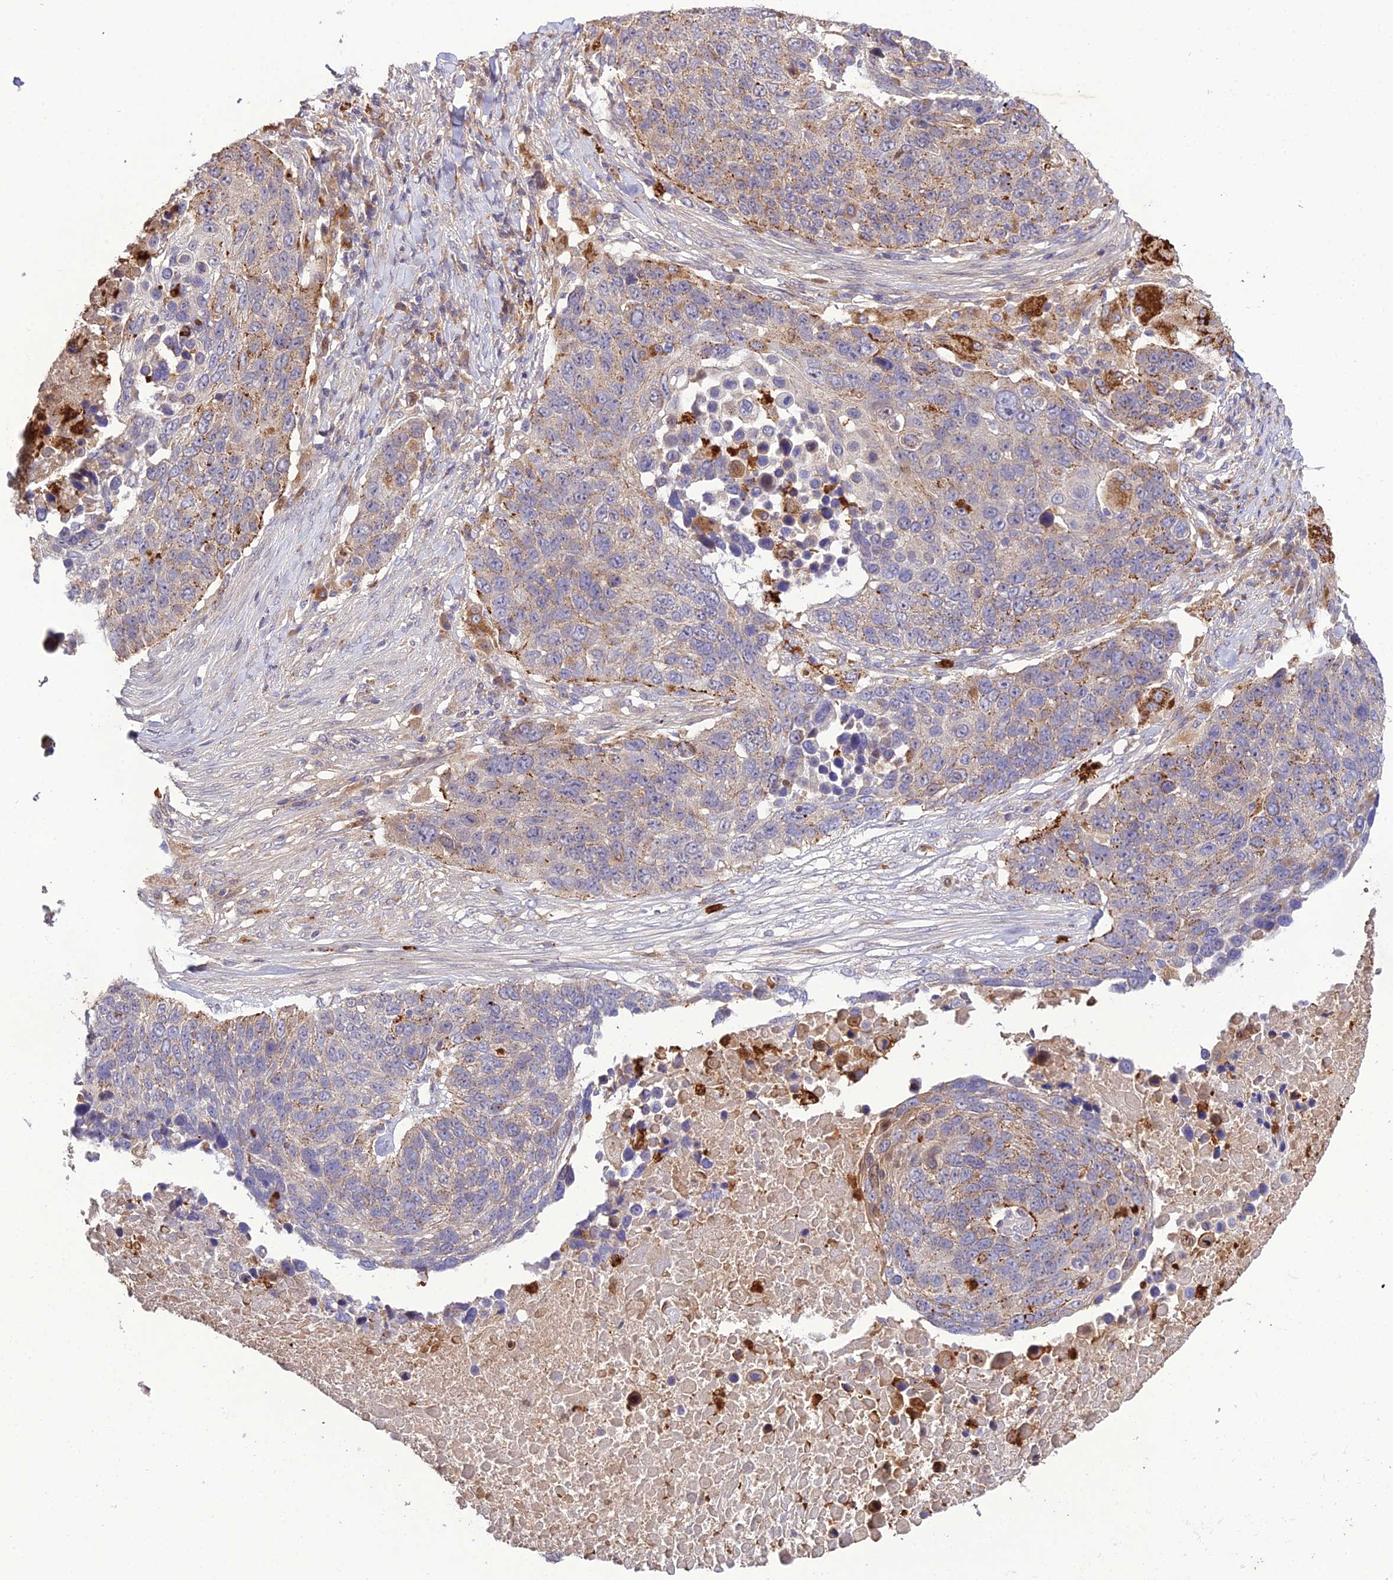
{"staining": {"intensity": "moderate", "quantity": "<25%", "location": "cytoplasmic/membranous"}, "tissue": "lung cancer", "cell_type": "Tumor cells", "image_type": "cancer", "snomed": [{"axis": "morphology", "description": "Normal tissue, NOS"}, {"axis": "morphology", "description": "Squamous cell carcinoma, NOS"}, {"axis": "topography", "description": "Lymph node"}, {"axis": "topography", "description": "Lung"}], "caption": "Tumor cells demonstrate low levels of moderate cytoplasmic/membranous staining in about <25% of cells in human lung cancer (squamous cell carcinoma).", "gene": "EID2", "patient": {"sex": "male", "age": 66}}